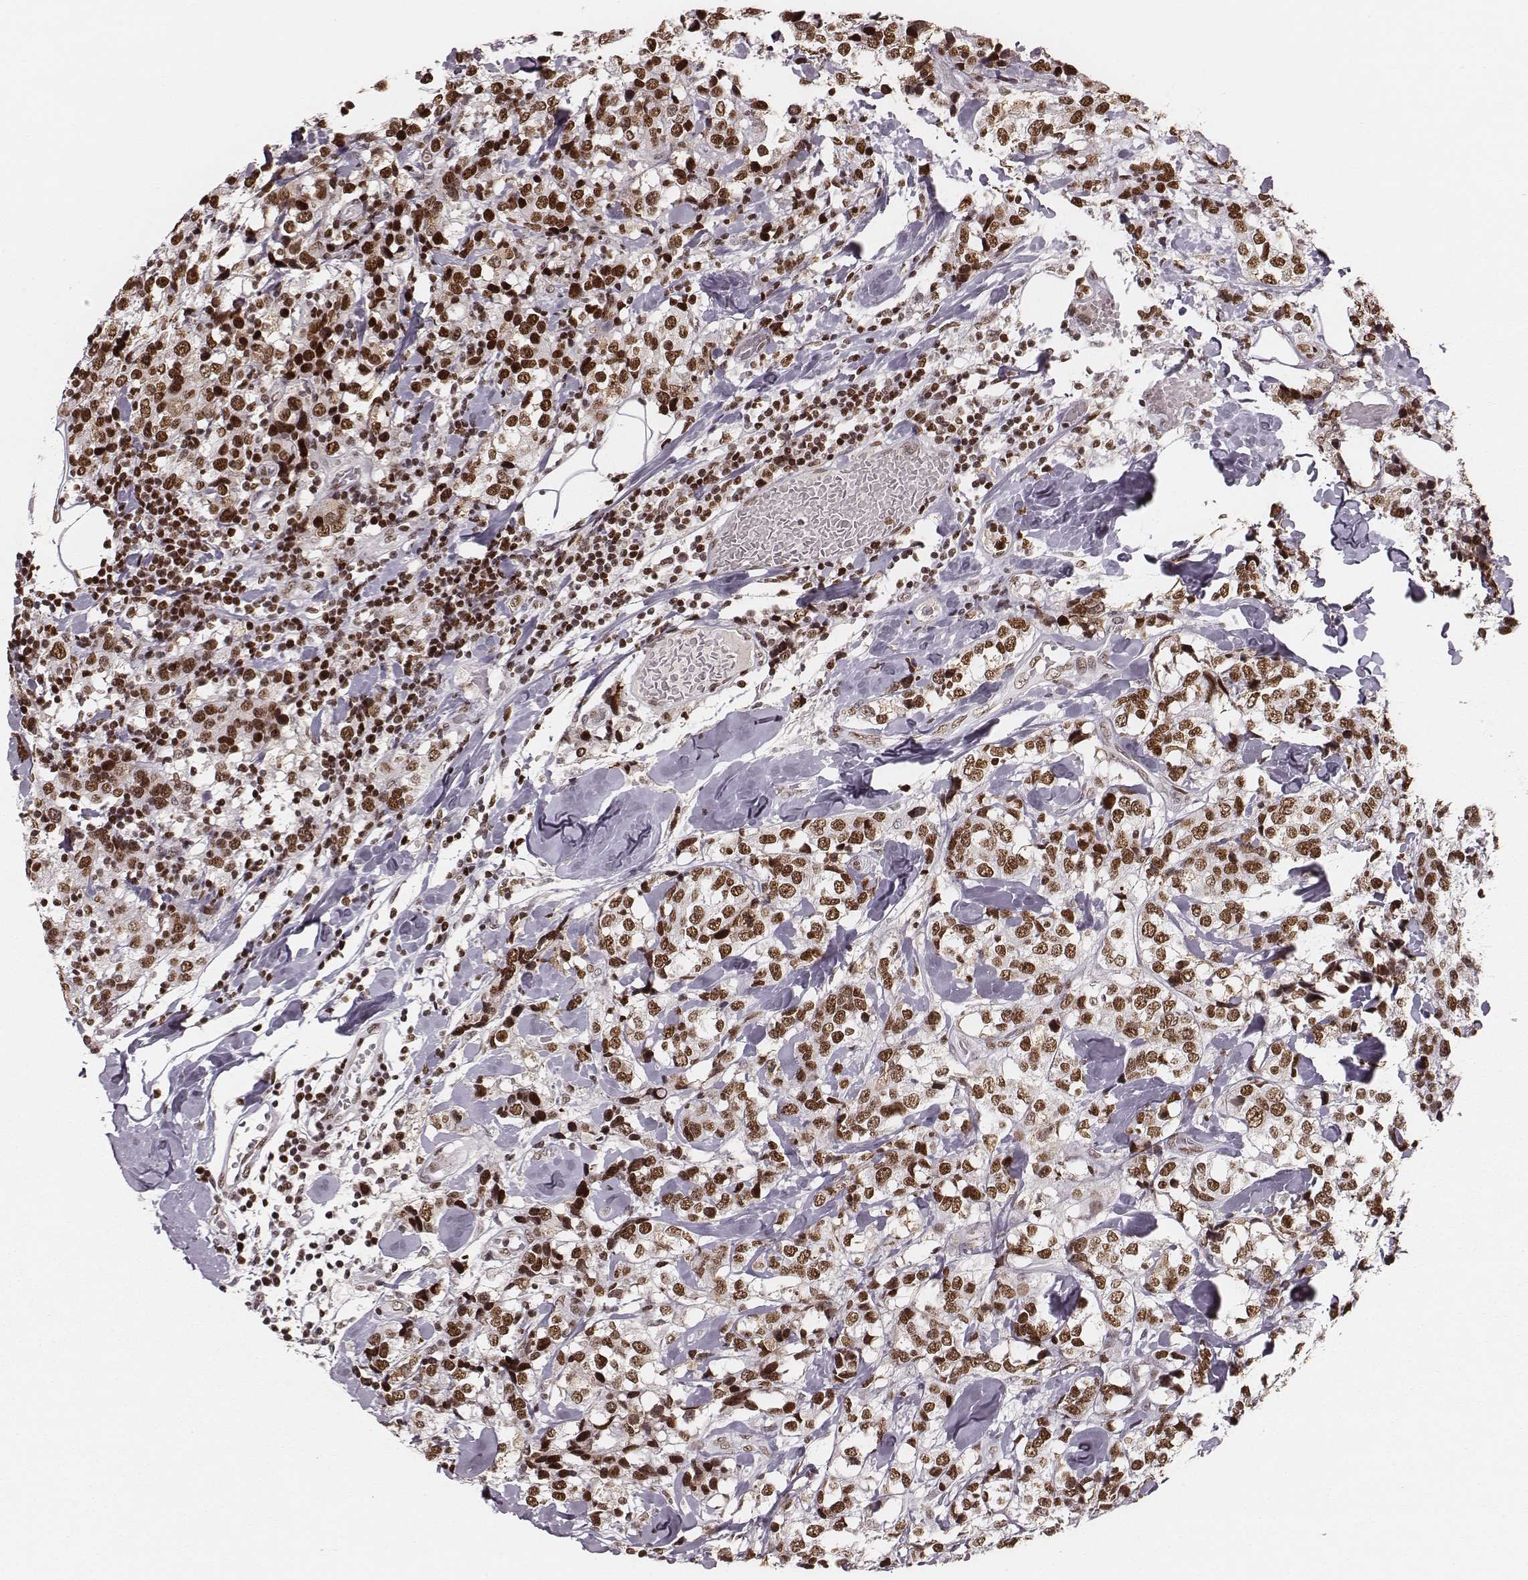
{"staining": {"intensity": "moderate", "quantity": ">75%", "location": "nuclear"}, "tissue": "breast cancer", "cell_type": "Tumor cells", "image_type": "cancer", "snomed": [{"axis": "morphology", "description": "Lobular carcinoma"}, {"axis": "topography", "description": "Breast"}], "caption": "IHC histopathology image of lobular carcinoma (breast) stained for a protein (brown), which demonstrates medium levels of moderate nuclear expression in about >75% of tumor cells.", "gene": "PARP1", "patient": {"sex": "female", "age": 59}}